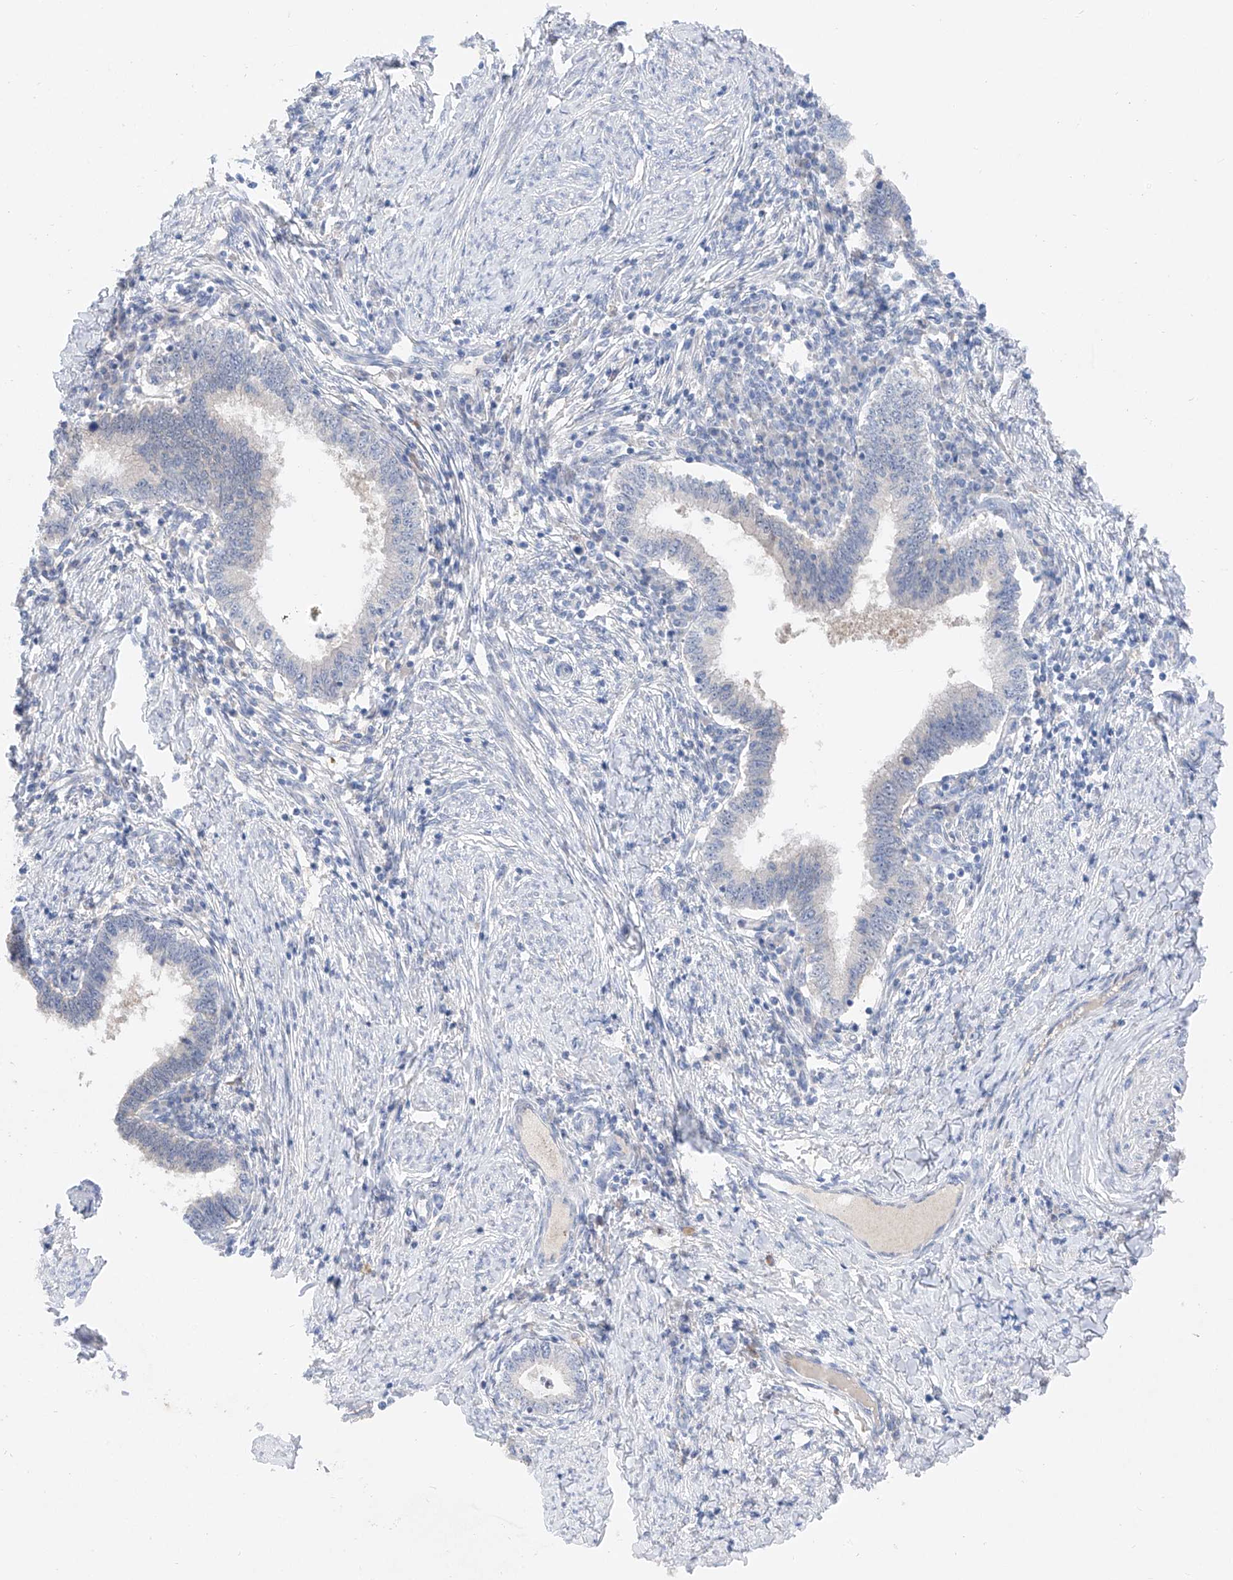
{"staining": {"intensity": "negative", "quantity": "none", "location": "none"}, "tissue": "cervical cancer", "cell_type": "Tumor cells", "image_type": "cancer", "snomed": [{"axis": "morphology", "description": "Adenocarcinoma, NOS"}, {"axis": "topography", "description": "Cervix"}], "caption": "A histopathology image of cervical cancer (adenocarcinoma) stained for a protein exhibits no brown staining in tumor cells.", "gene": "FUCA2", "patient": {"sex": "female", "age": 36}}